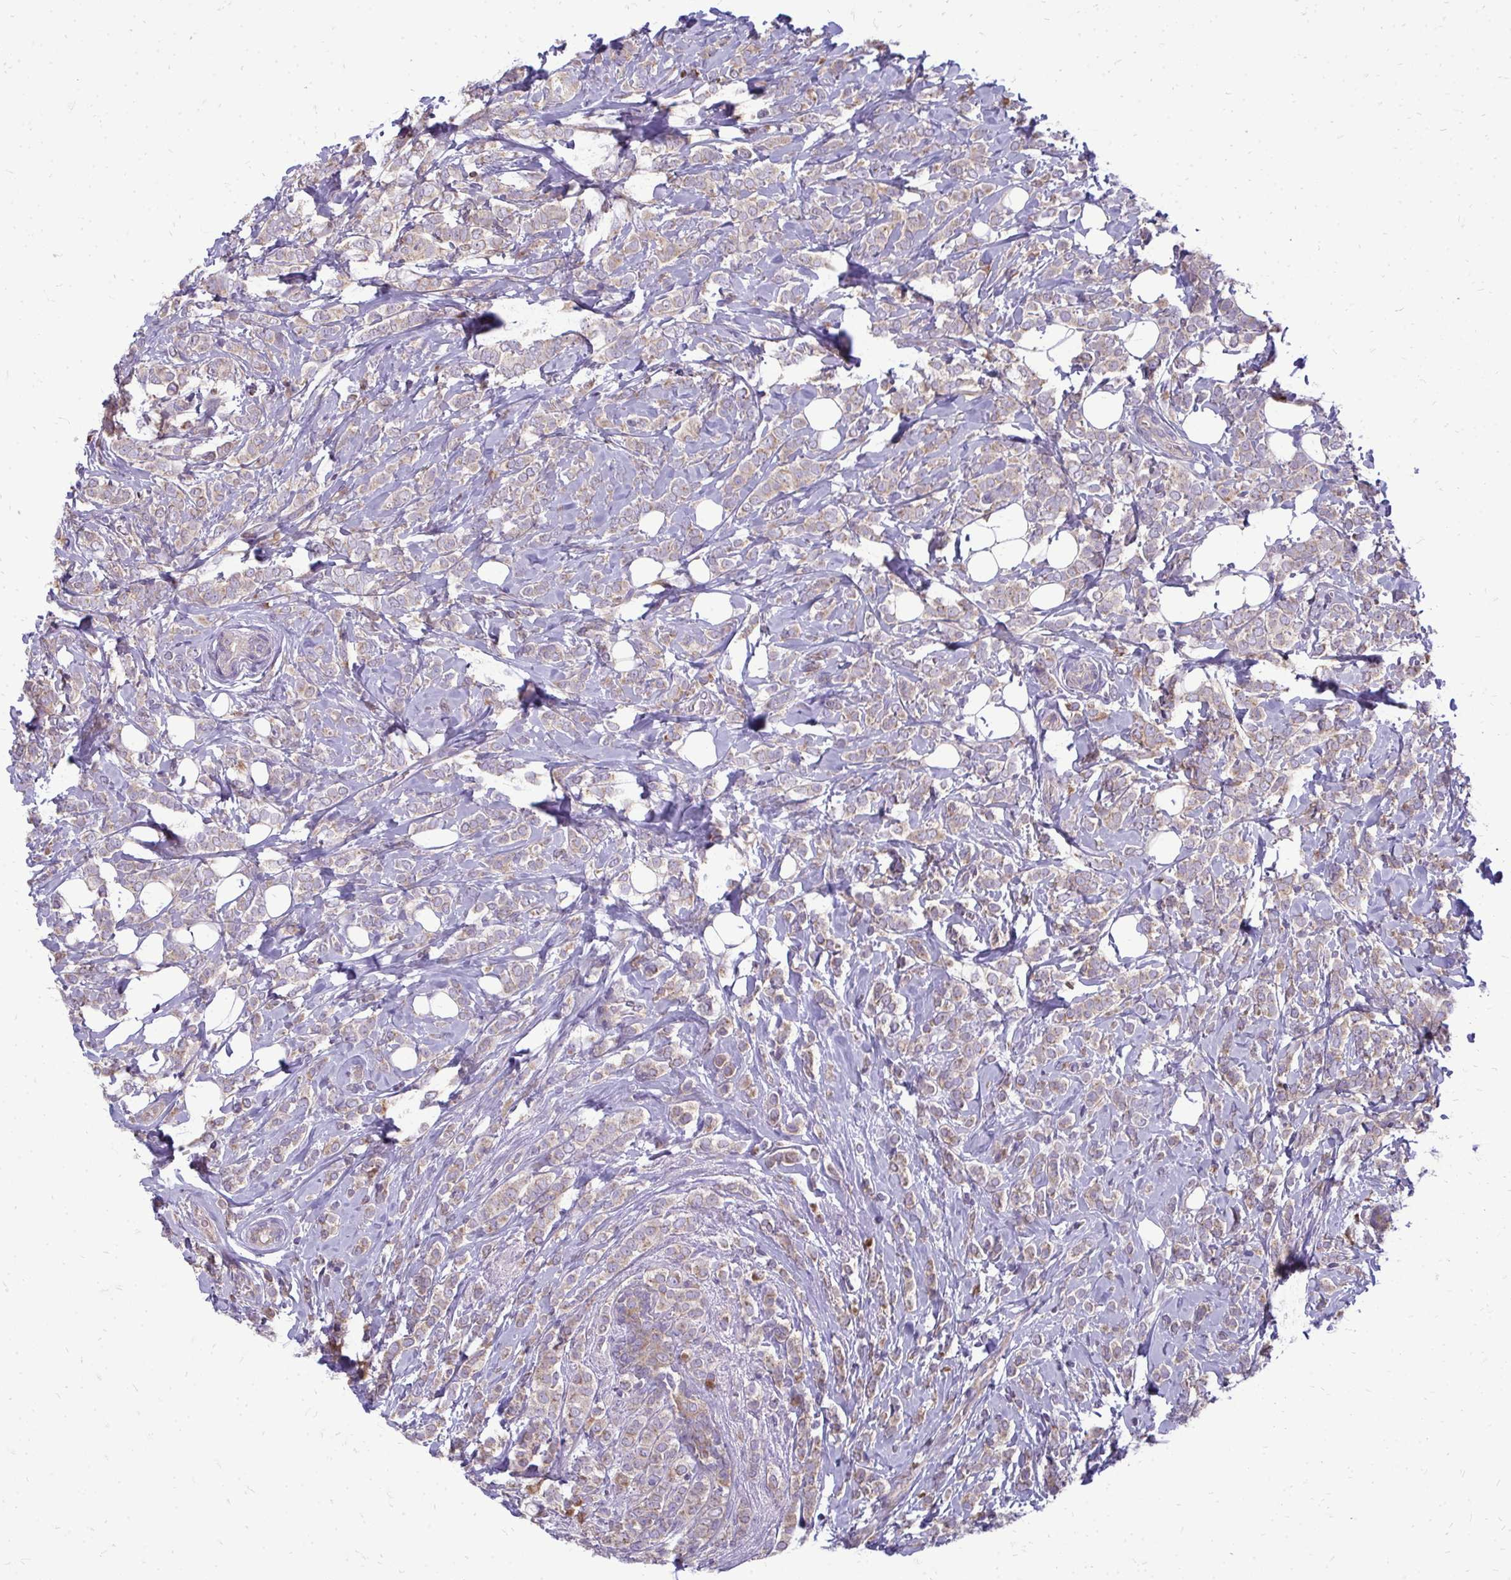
{"staining": {"intensity": "weak", "quantity": "25%-75%", "location": "cytoplasmic/membranous"}, "tissue": "breast cancer", "cell_type": "Tumor cells", "image_type": "cancer", "snomed": [{"axis": "morphology", "description": "Lobular carcinoma"}, {"axis": "topography", "description": "Breast"}], "caption": "IHC of human breast lobular carcinoma demonstrates low levels of weak cytoplasmic/membranous staining in about 25%-75% of tumor cells. Nuclei are stained in blue.", "gene": "RPLP2", "patient": {"sex": "female", "age": 49}}